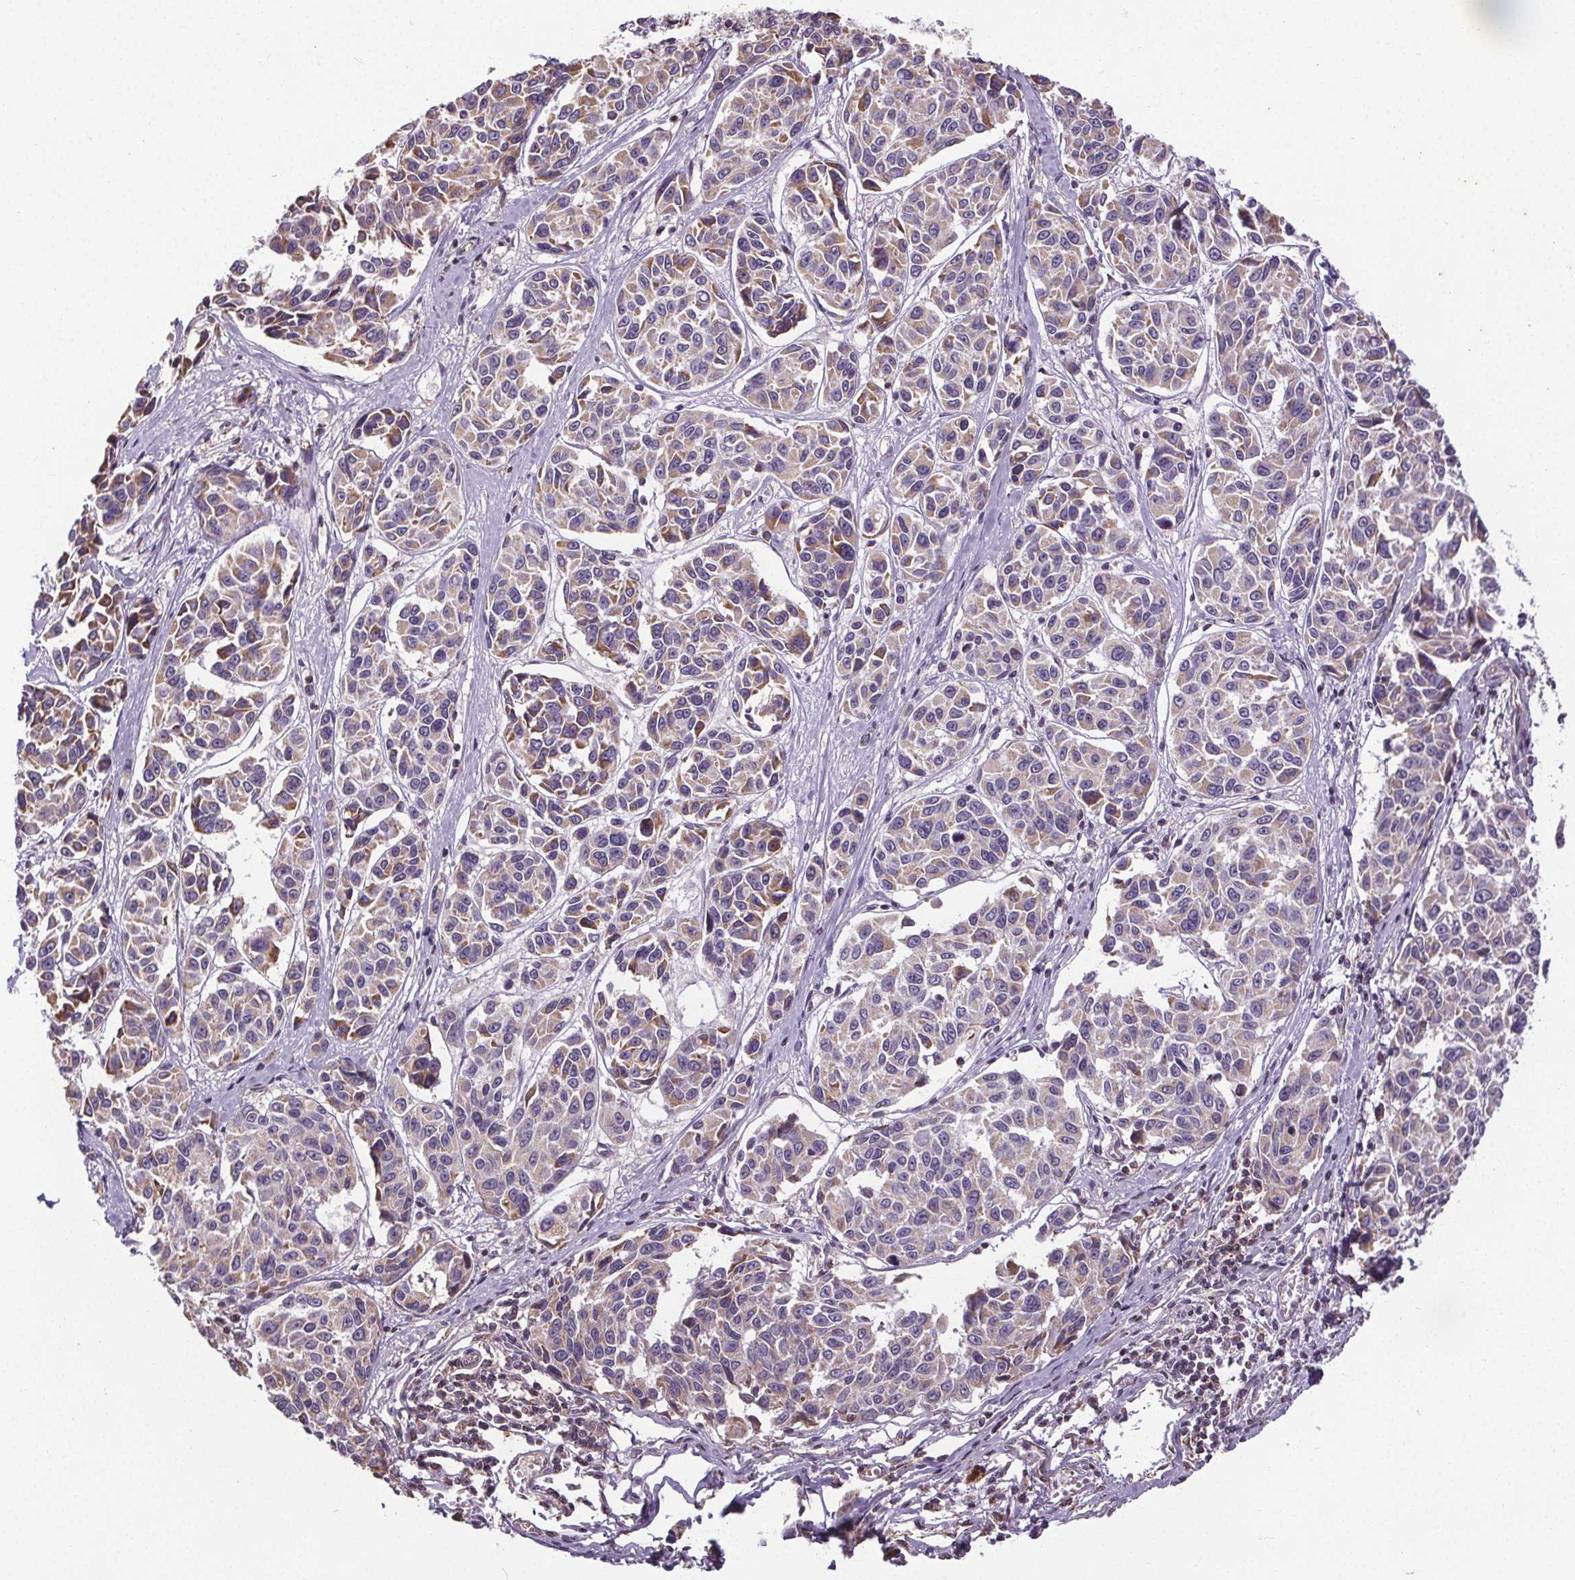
{"staining": {"intensity": "weak", "quantity": "25%-75%", "location": "cytoplasmic/membranous"}, "tissue": "melanoma", "cell_type": "Tumor cells", "image_type": "cancer", "snomed": [{"axis": "morphology", "description": "Malignant melanoma, NOS"}, {"axis": "topography", "description": "Skin"}], "caption": "A low amount of weak cytoplasmic/membranous positivity is identified in approximately 25%-75% of tumor cells in melanoma tissue.", "gene": "ZNF548", "patient": {"sex": "female", "age": 66}}